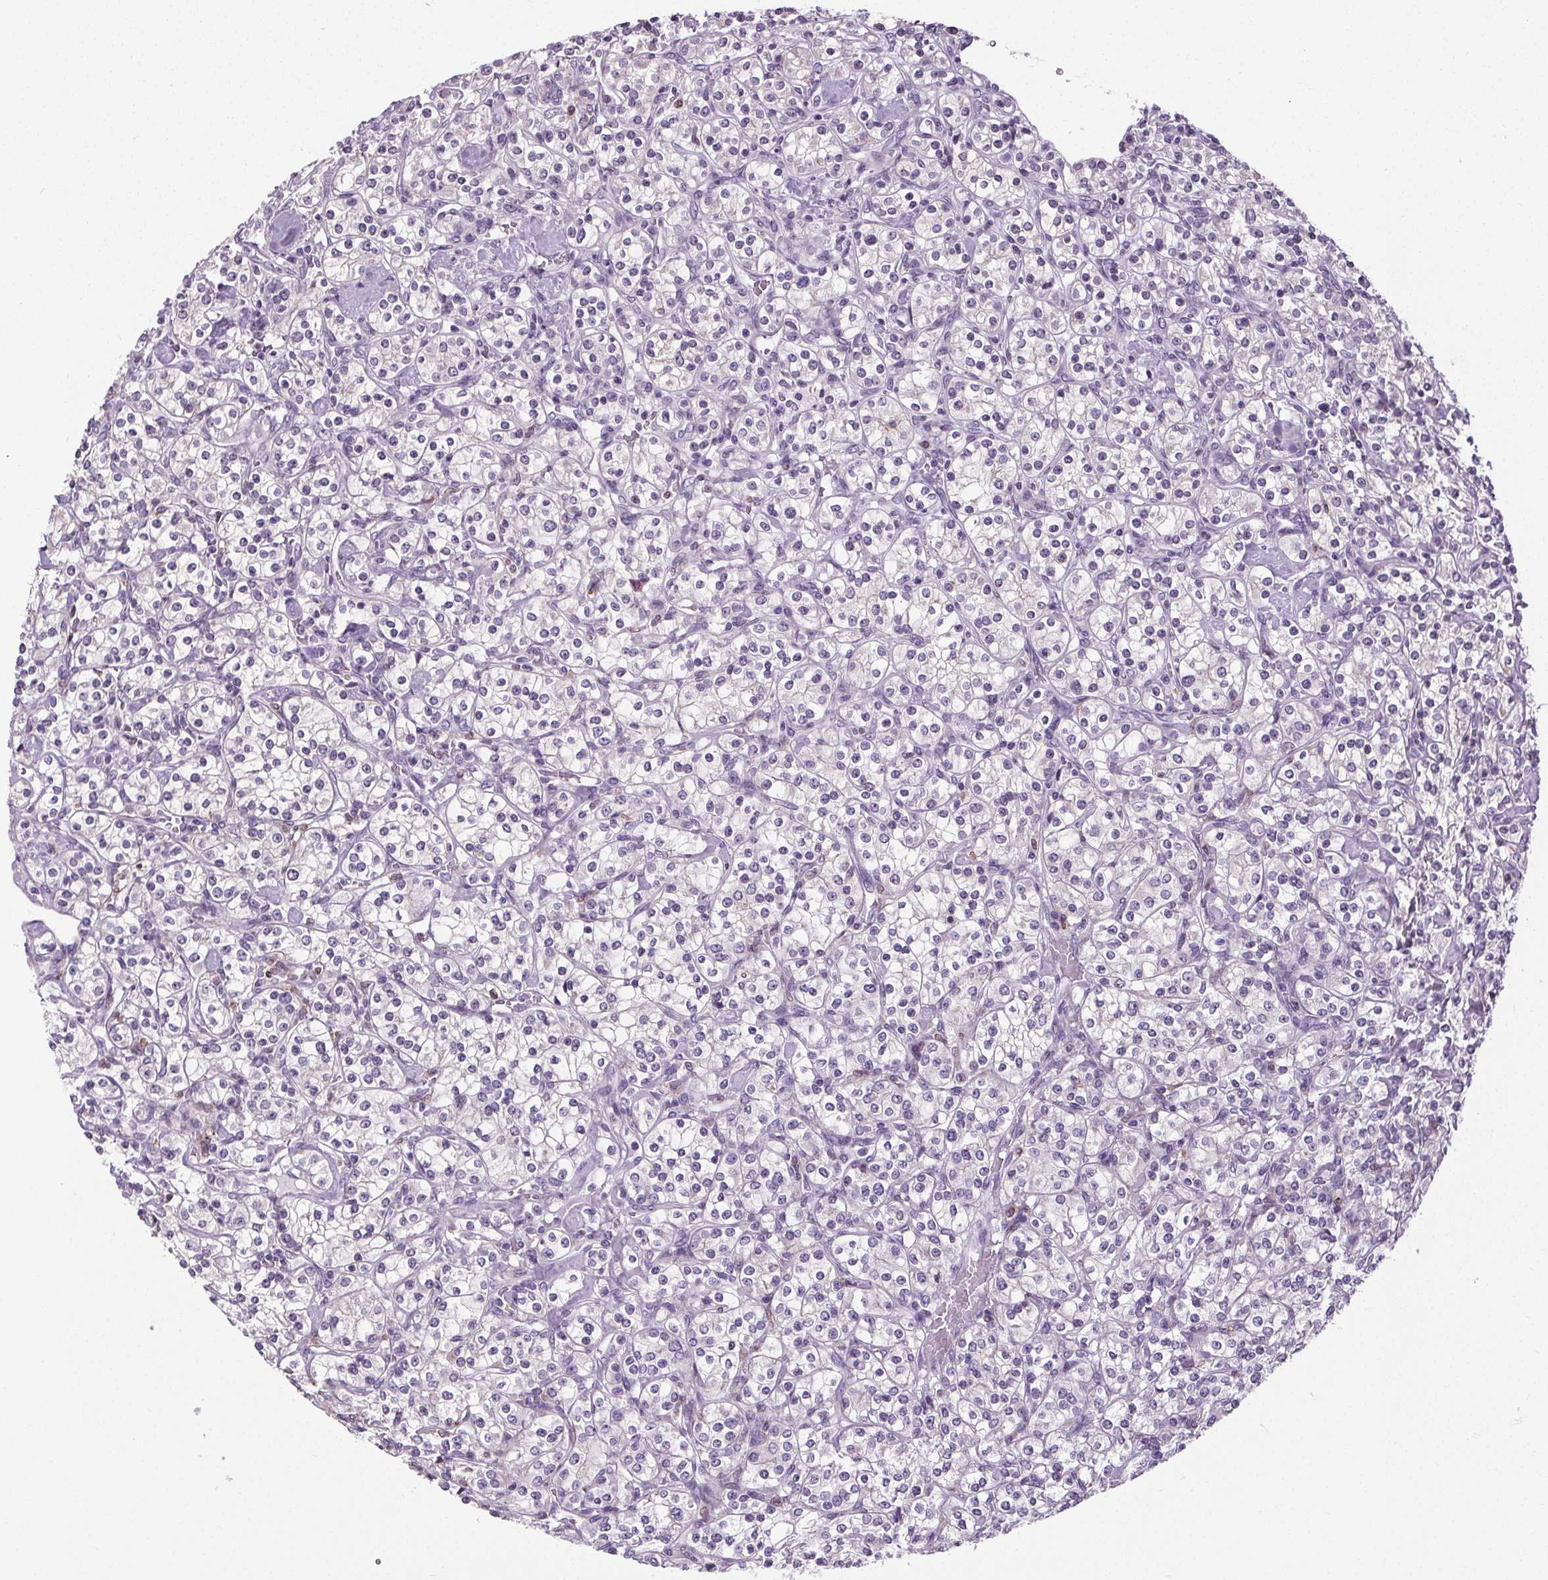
{"staining": {"intensity": "negative", "quantity": "none", "location": "none"}, "tissue": "renal cancer", "cell_type": "Tumor cells", "image_type": "cancer", "snomed": [{"axis": "morphology", "description": "Adenocarcinoma, NOS"}, {"axis": "topography", "description": "Kidney"}], "caption": "A high-resolution micrograph shows immunohistochemistry (IHC) staining of renal cancer, which demonstrates no significant expression in tumor cells.", "gene": "TMEM240", "patient": {"sex": "male", "age": 77}}